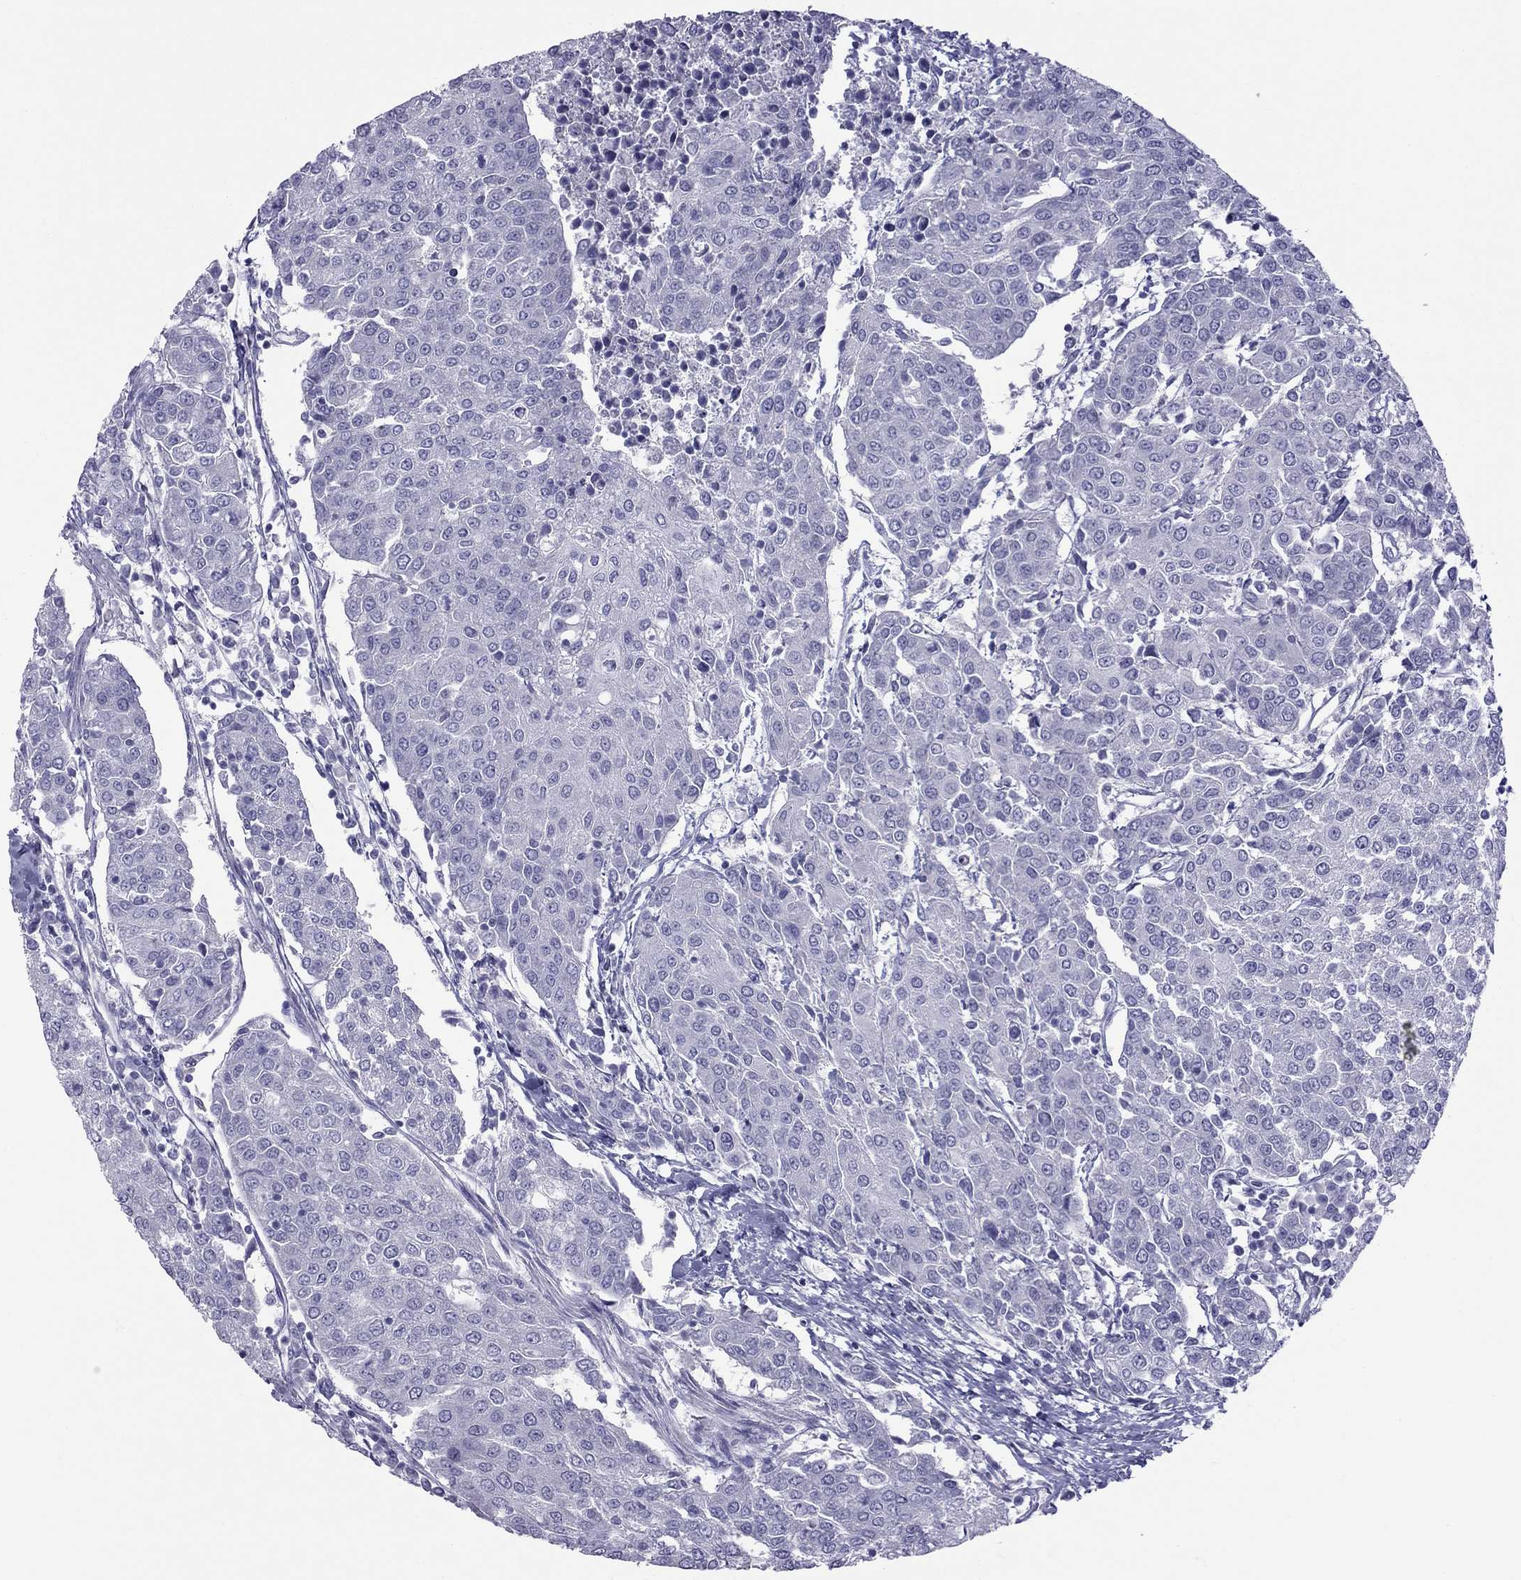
{"staining": {"intensity": "negative", "quantity": "none", "location": "none"}, "tissue": "urothelial cancer", "cell_type": "Tumor cells", "image_type": "cancer", "snomed": [{"axis": "morphology", "description": "Urothelial carcinoma, High grade"}, {"axis": "topography", "description": "Urinary bladder"}], "caption": "Tumor cells show no significant staining in urothelial cancer.", "gene": "TEX14", "patient": {"sex": "female", "age": 85}}